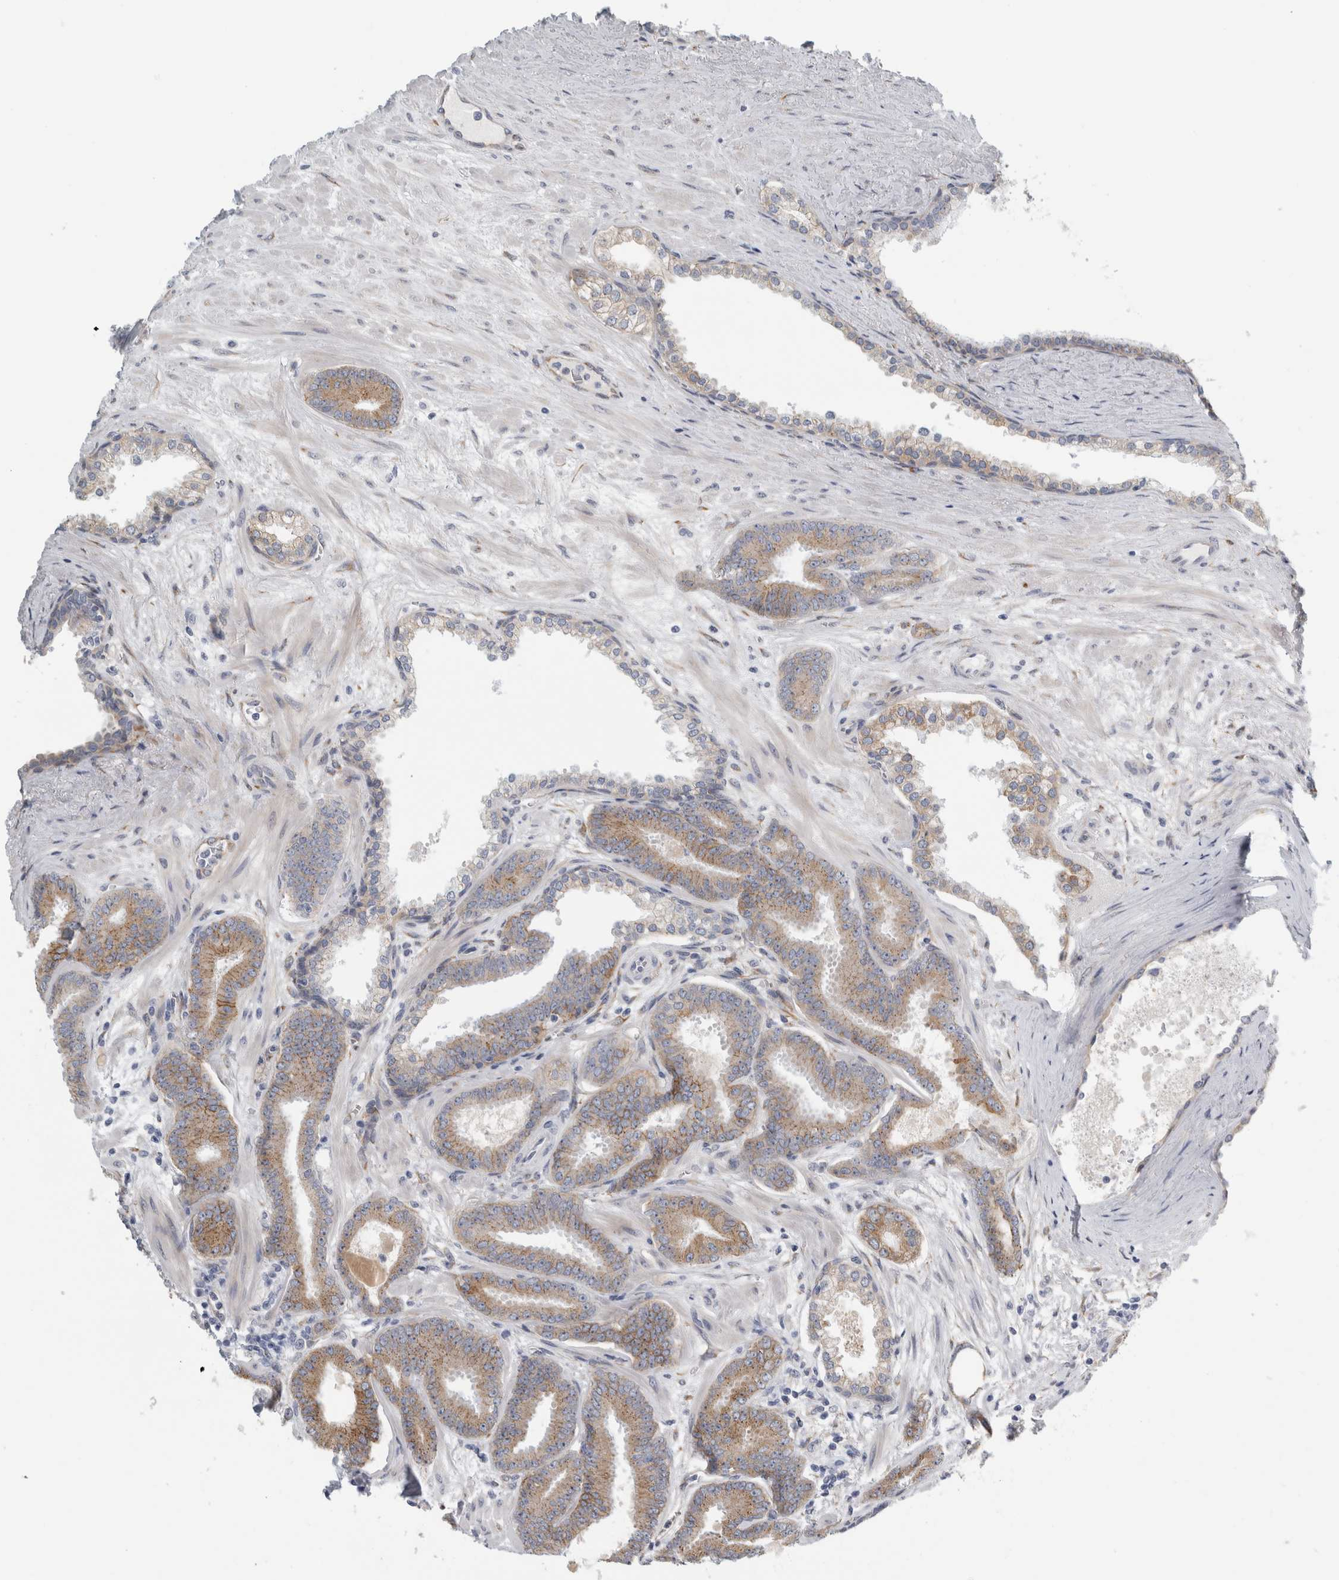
{"staining": {"intensity": "moderate", "quantity": "25%-75%", "location": "cytoplasmic/membranous"}, "tissue": "prostate cancer", "cell_type": "Tumor cells", "image_type": "cancer", "snomed": [{"axis": "morphology", "description": "Adenocarcinoma, Low grade"}, {"axis": "topography", "description": "Prostate"}], "caption": "Prostate low-grade adenocarcinoma was stained to show a protein in brown. There is medium levels of moderate cytoplasmic/membranous staining in about 25%-75% of tumor cells.", "gene": "B3GNT3", "patient": {"sex": "male", "age": 62}}